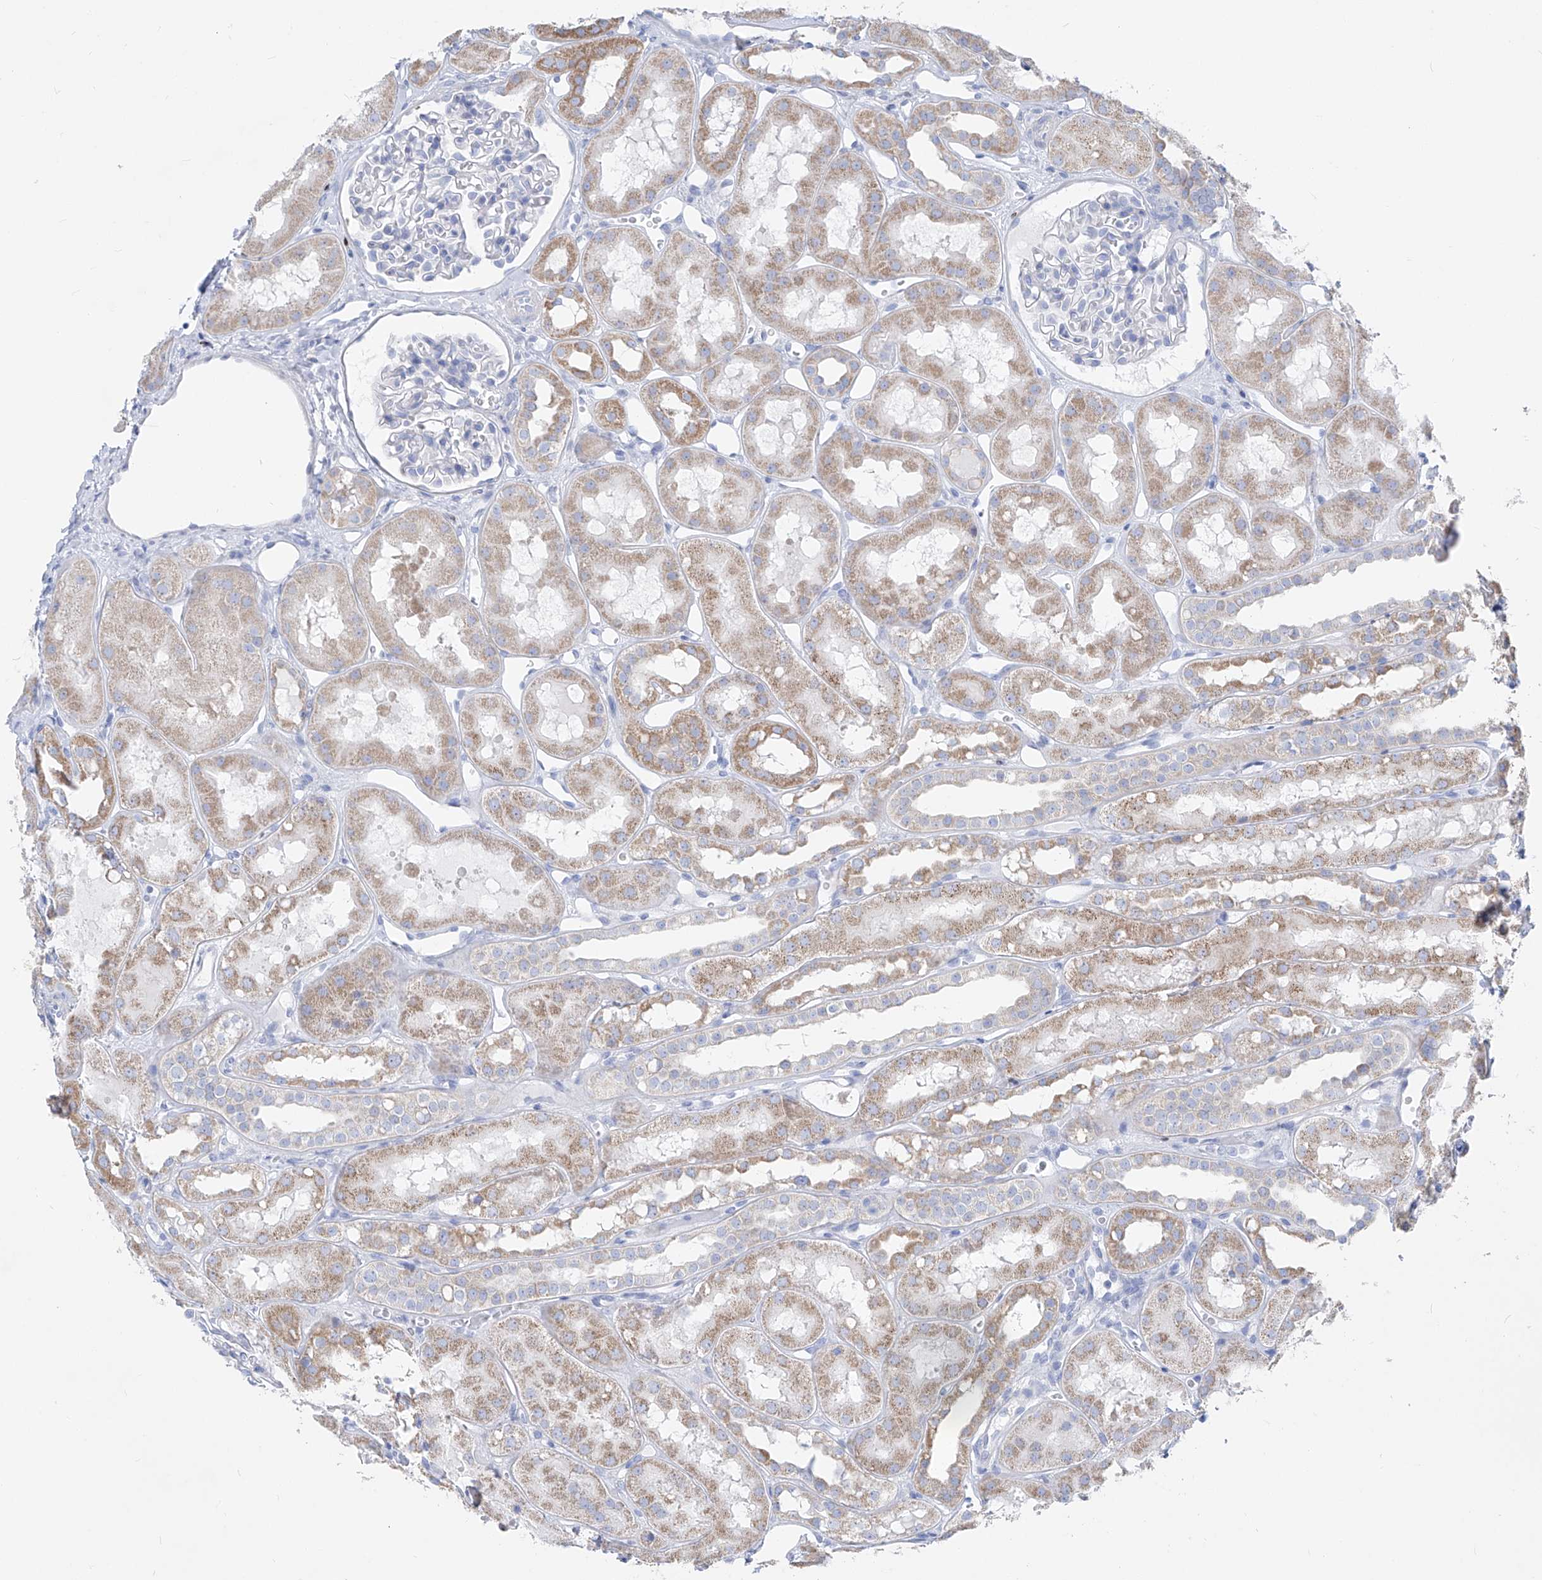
{"staining": {"intensity": "negative", "quantity": "none", "location": "none"}, "tissue": "kidney", "cell_type": "Cells in glomeruli", "image_type": "normal", "snomed": [{"axis": "morphology", "description": "Normal tissue, NOS"}, {"axis": "topography", "description": "Kidney"}], "caption": "Normal kidney was stained to show a protein in brown. There is no significant positivity in cells in glomeruli. The staining was performed using DAB (3,3'-diaminobenzidine) to visualize the protein expression in brown, while the nuclei were stained in blue with hematoxylin (Magnification: 20x).", "gene": "FRS3", "patient": {"sex": "male", "age": 16}}